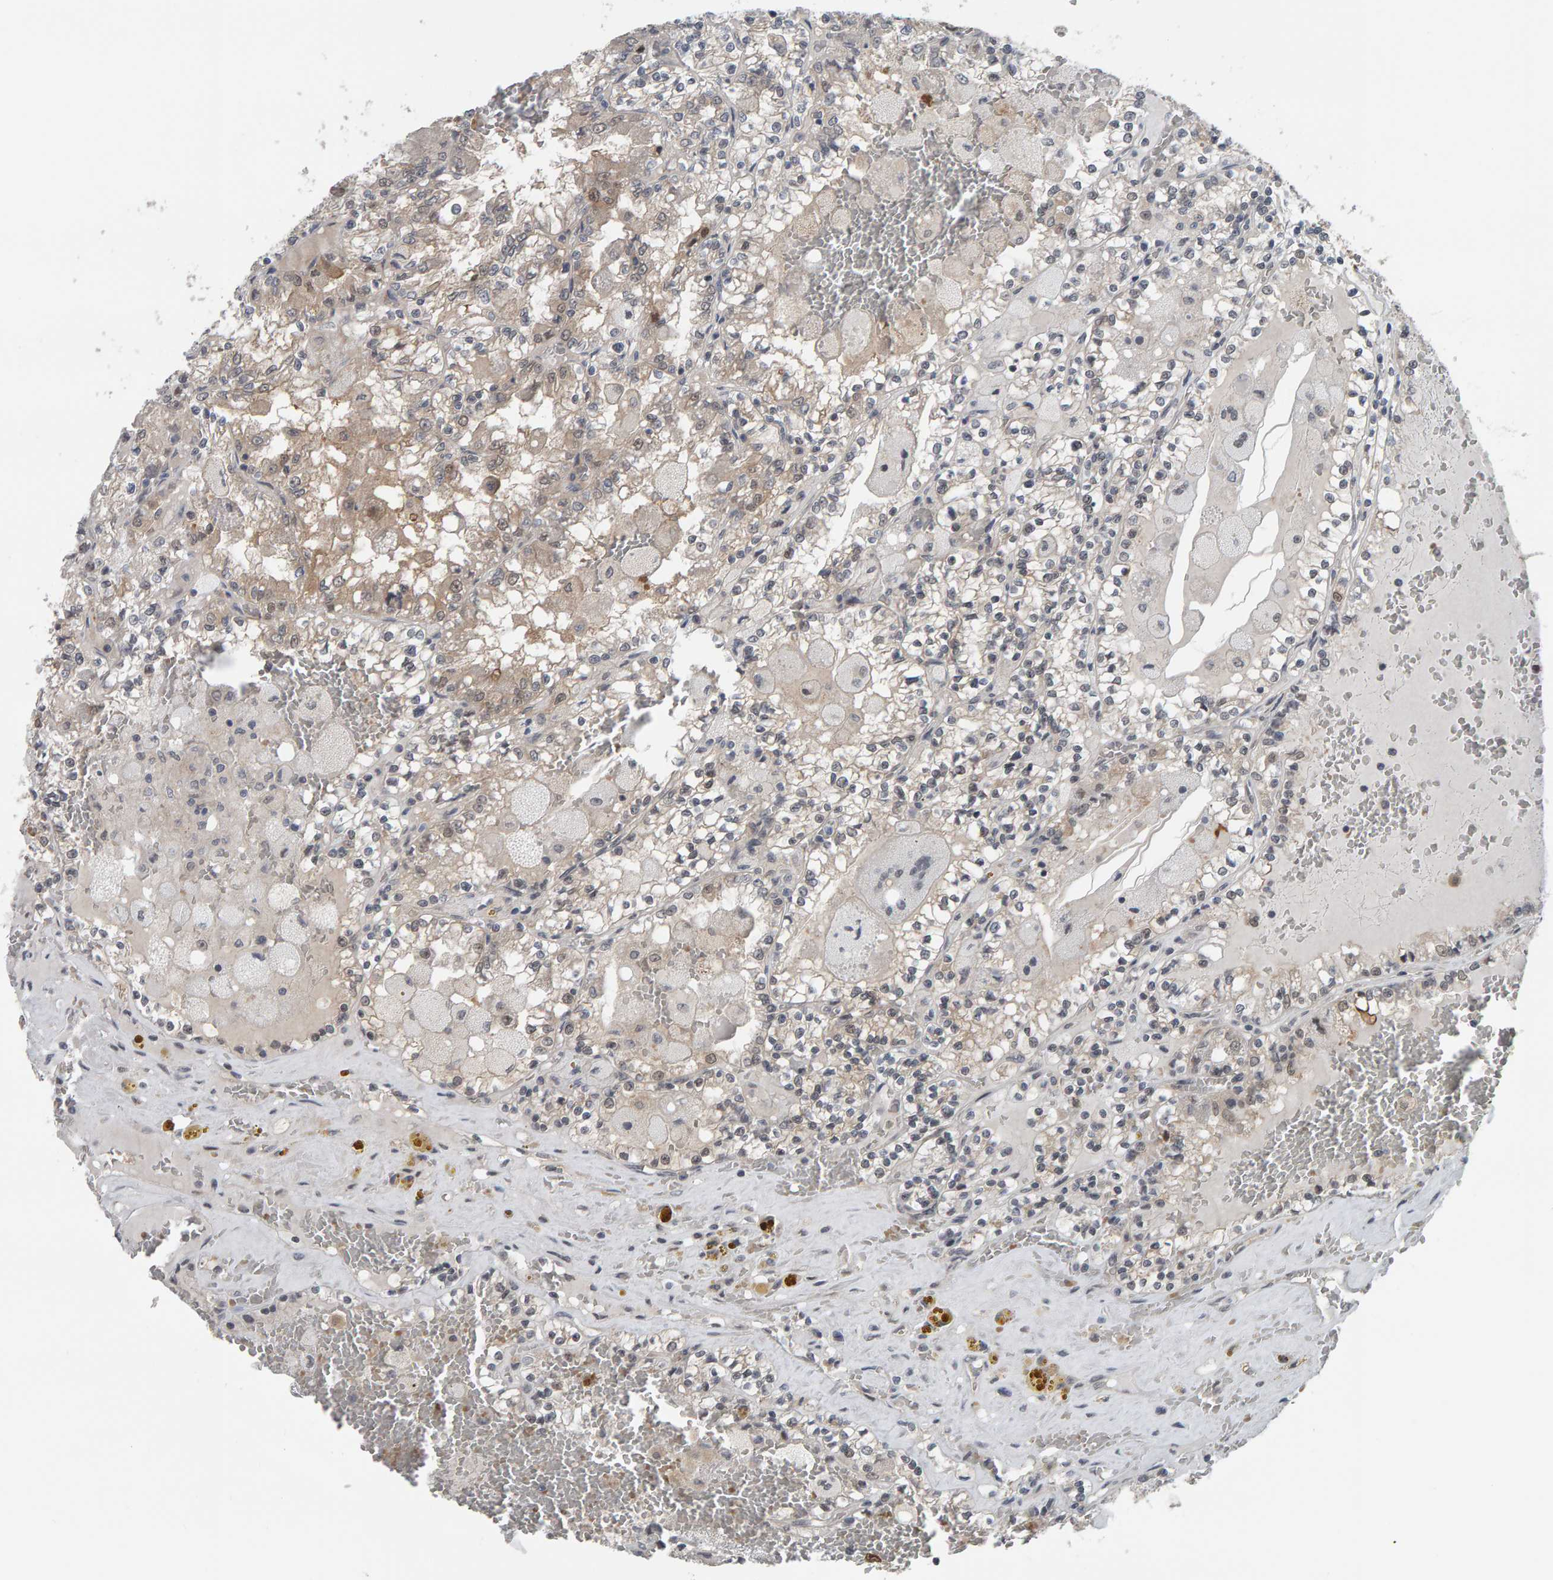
{"staining": {"intensity": "weak", "quantity": "<25%", "location": "cytoplasmic/membranous"}, "tissue": "renal cancer", "cell_type": "Tumor cells", "image_type": "cancer", "snomed": [{"axis": "morphology", "description": "Adenocarcinoma, NOS"}, {"axis": "topography", "description": "Kidney"}], "caption": "Renal cancer (adenocarcinoma) stained for a protein using IHC shows no positivity tumor cells.", "gene": "COASY", "patient": {"sex": "female", "age": 56}}